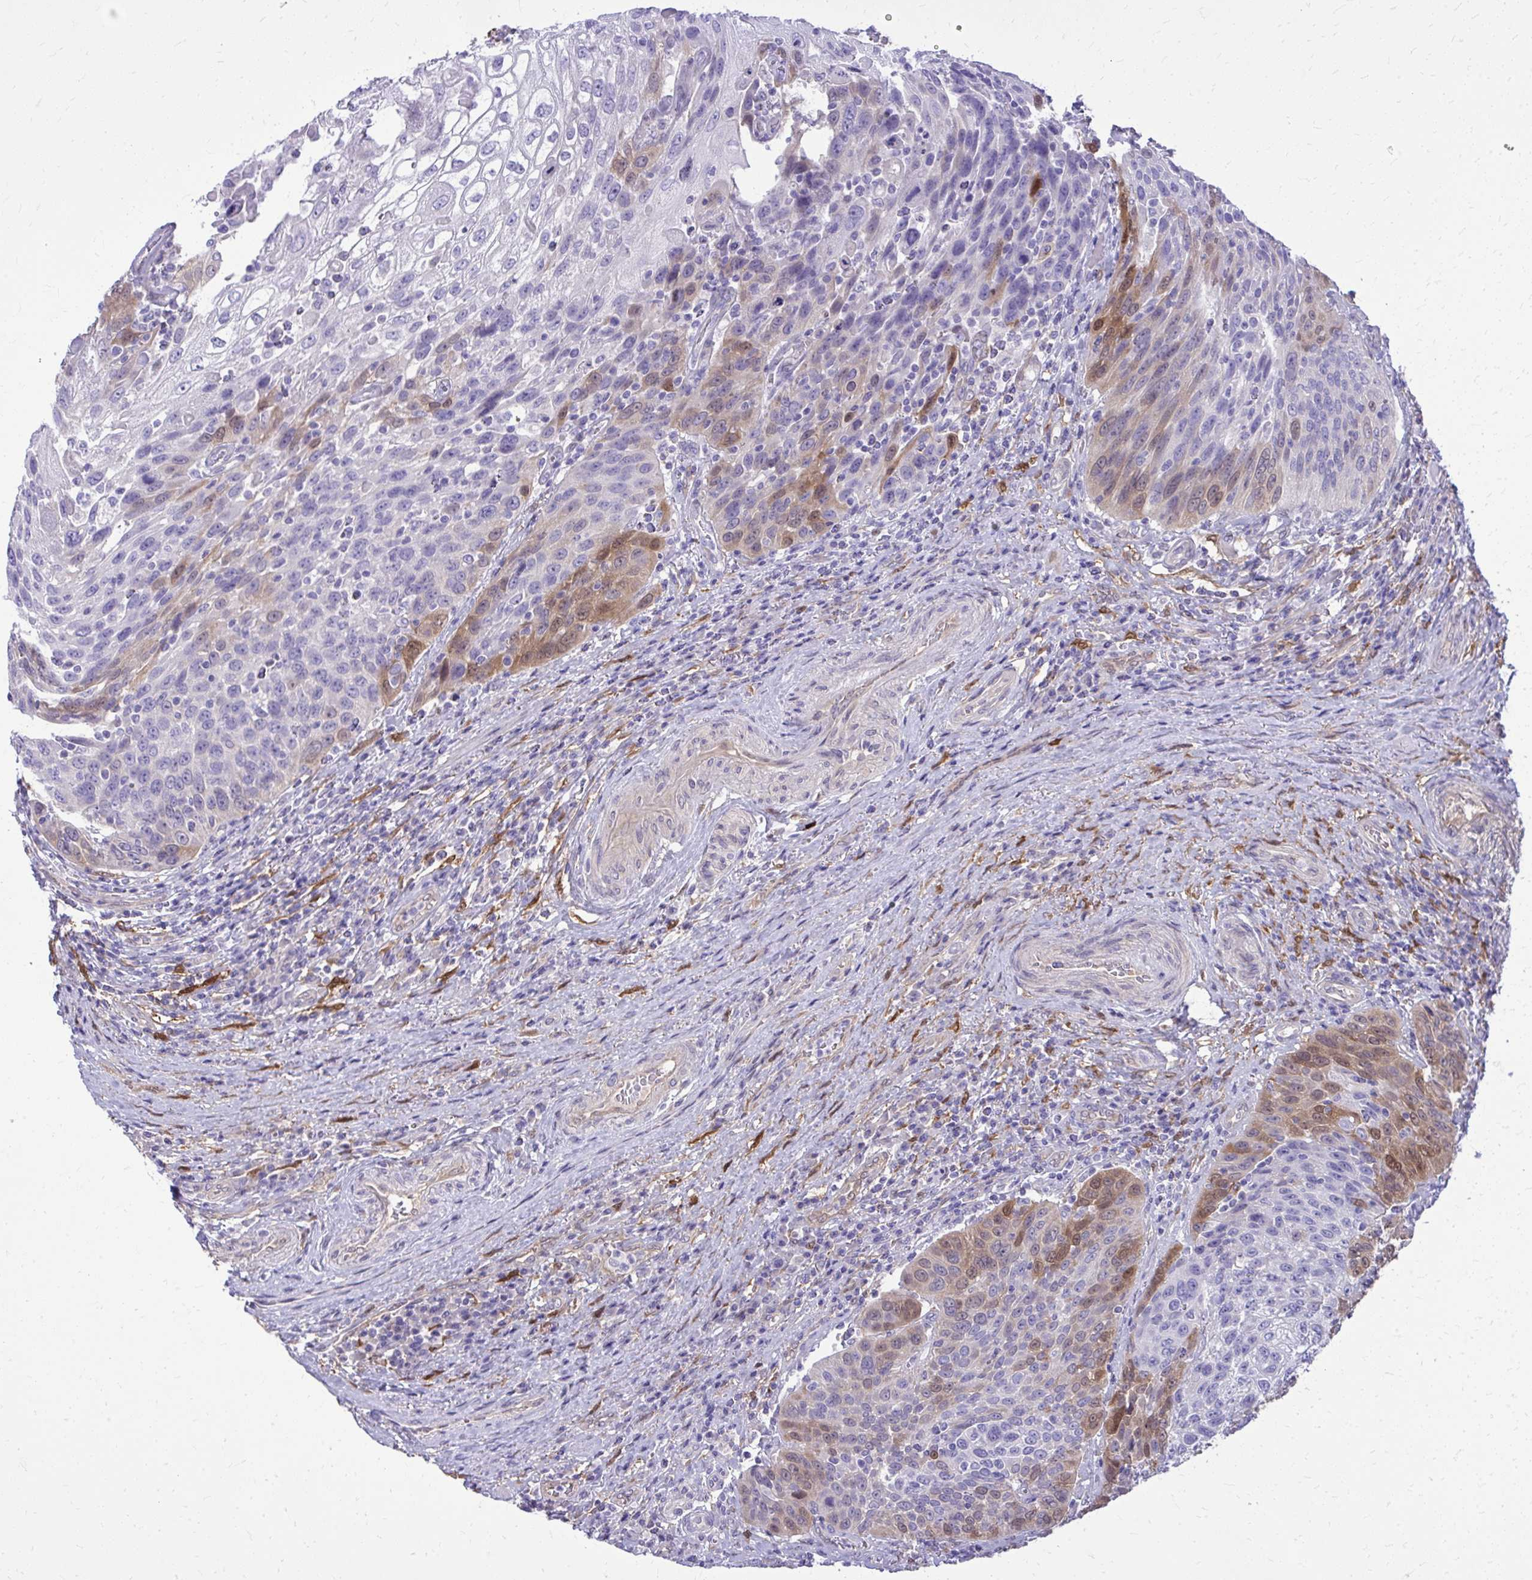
{"staining": {"intensity": "moderate", "quantity": "<25%", "location": "cytoplasmic/membranous,nuclear"}, "tissue": "urothelial cancer", "cell_type": "Tumor cells", "image_type": "cancer", "snomed": [{"axis": "morphology", "description": "Urothelial carcinoma, High grade"}, {"axis": "topography", "description": "Urinary bladder"}], "caption": "The image shows immunohistochemical staining of urothelial cancer. There is moderate cytoplasmic/membranous and nuclear positivity is identified in about <25% of tumor cells. The staining was performed using DAB (3,3'-diaminobenzidine) to visualize the protein expression in brown, while the nuclei were stained in blue with hematoxylin (Magnification: 20x).", "gene": "NNMT", "patient": {"sex": "female", "age": 70}}